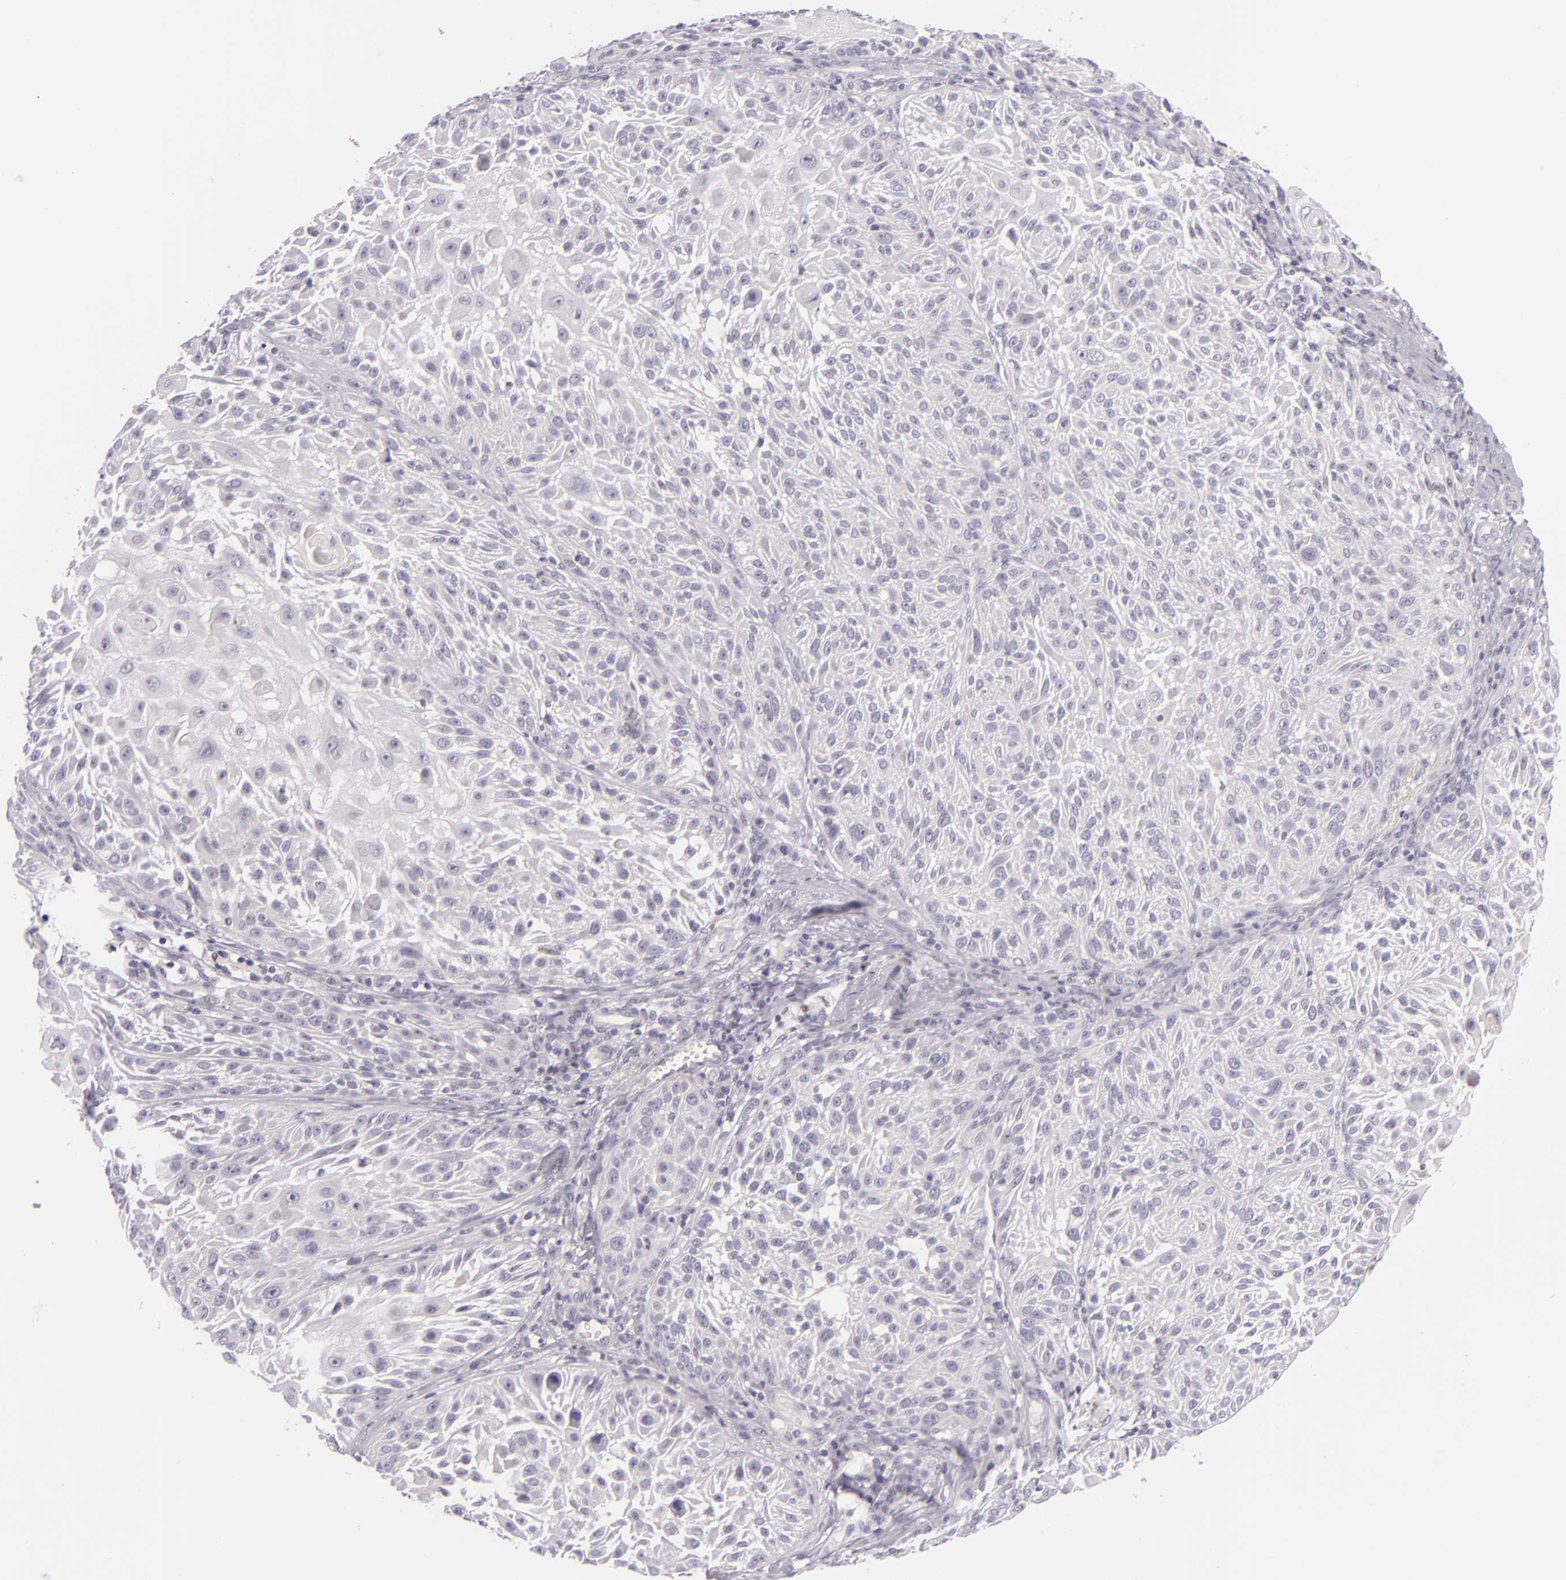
{"staining": {"intensity": "negative", "quantity": "none", "location": "none"}, "tissue": "skin cancer", "cell_type": "Tumor cells", "image_type": "cancer", "snomed": [{"axis": "morphology", "description": "Squamous cell carcinoma, NOS"}, {"axis": "topography", "description": "Skin"}], "caption": "Protein analysis of squamous cell carcinoma (skin) shows no significant expression in tumor cells.", "gene": "BCL3", "patient": {"sex": "female", "age": 89}}